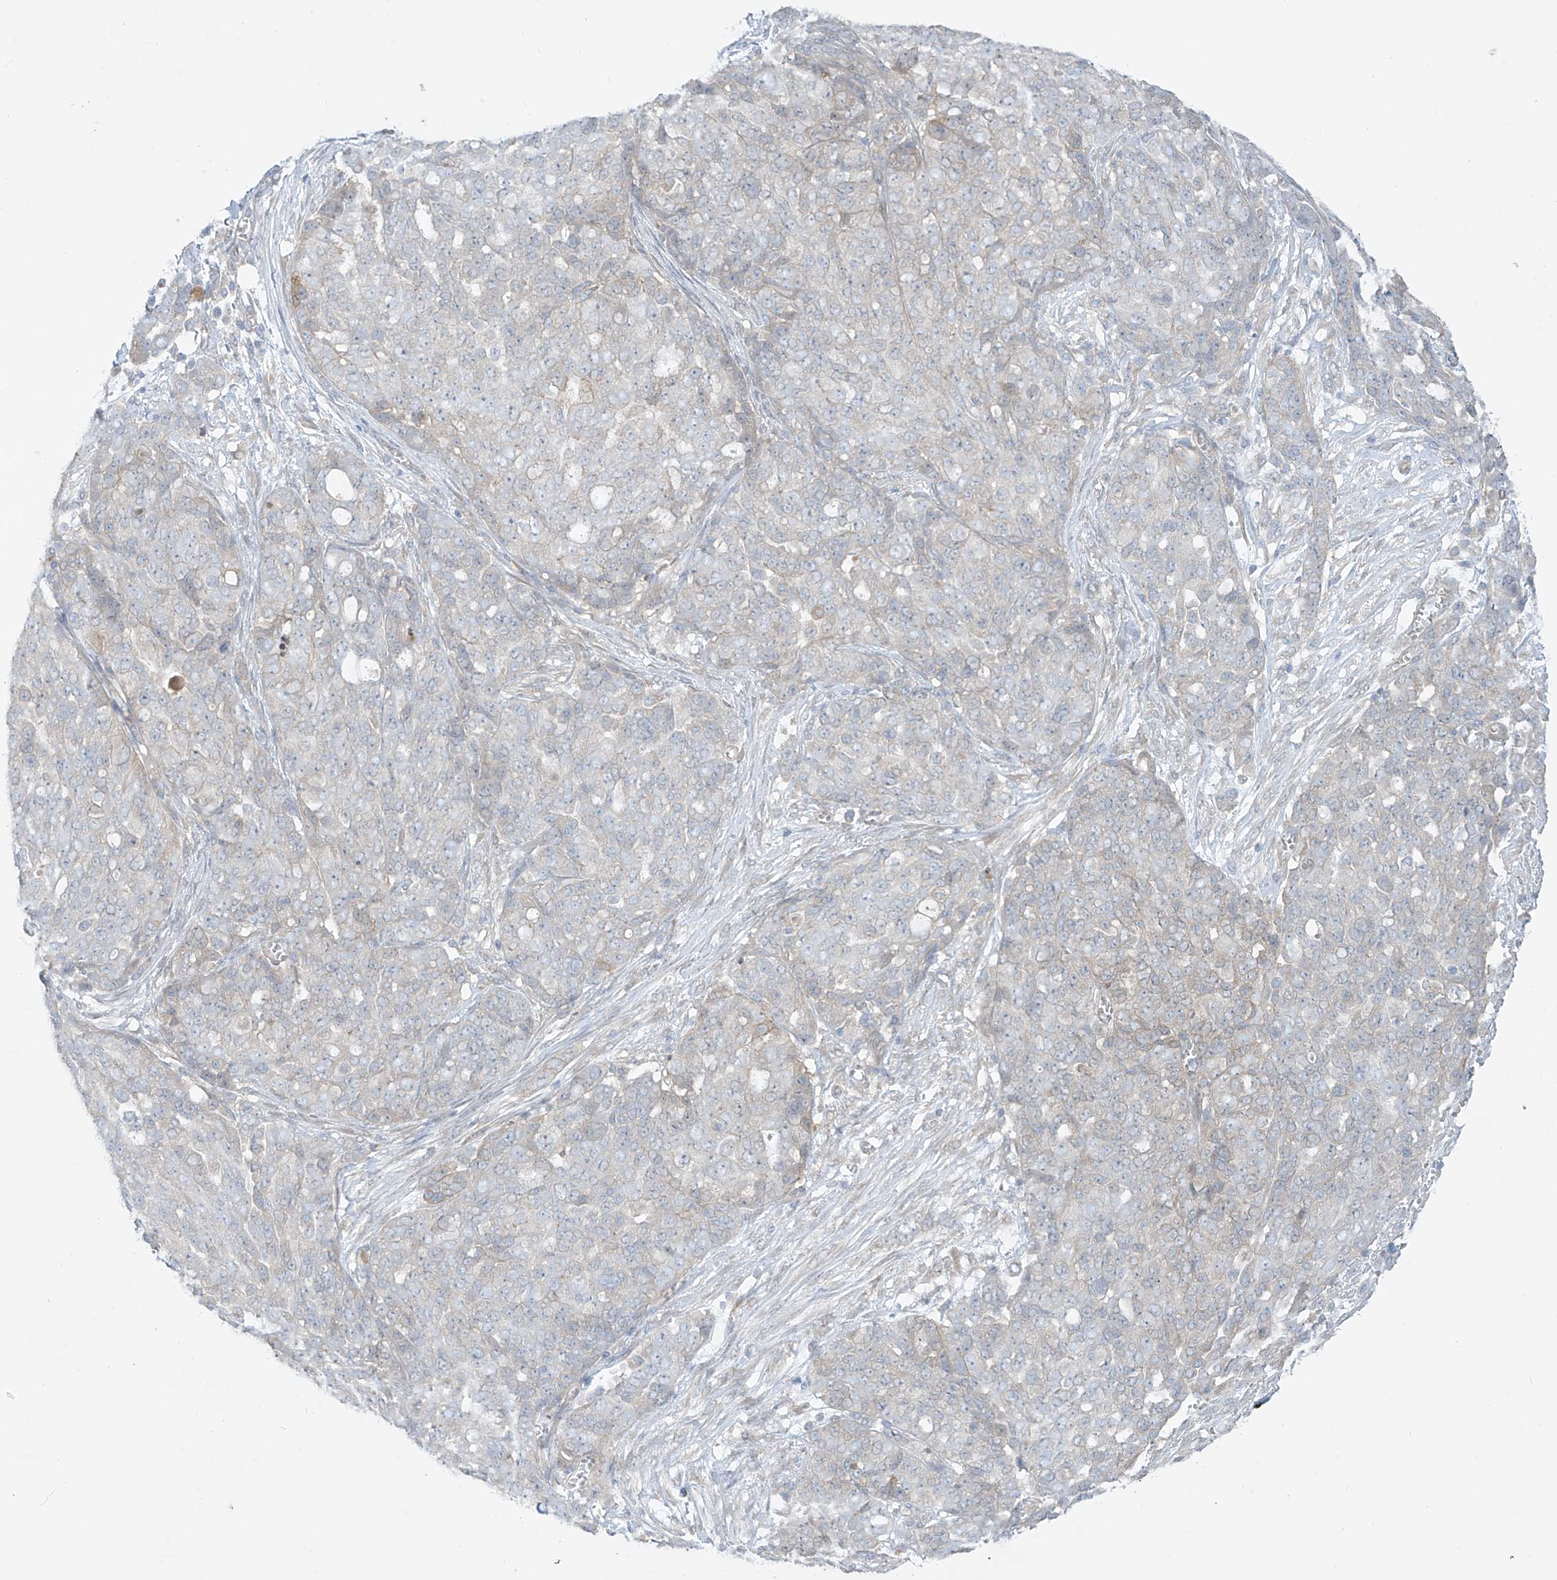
{"staining": {"intensity": "negative", "quantity": "none", "location": "none"}, "tissue": "ovarian cancer", "cell_type": "Tumor cells", "image_type": "cancer", "snomed": [{"axis": "morphology", "description": "Cystadenocarcinoma, serous, NOS"}, {"axis": "topography", "description": "Soft tissue"}, {"axis": "topography", "description": "Ovary"}], "caption": "The photomicrograph shows no staining of tumor cells in ovarian cancer. (Brightfield microscopy of DAB (3,3'-diaminobenzidine) immunohistochemistry (IHC) at high magnification).", "gene": "EIPR1", "patient": {"sex": "female", "age": 57}}